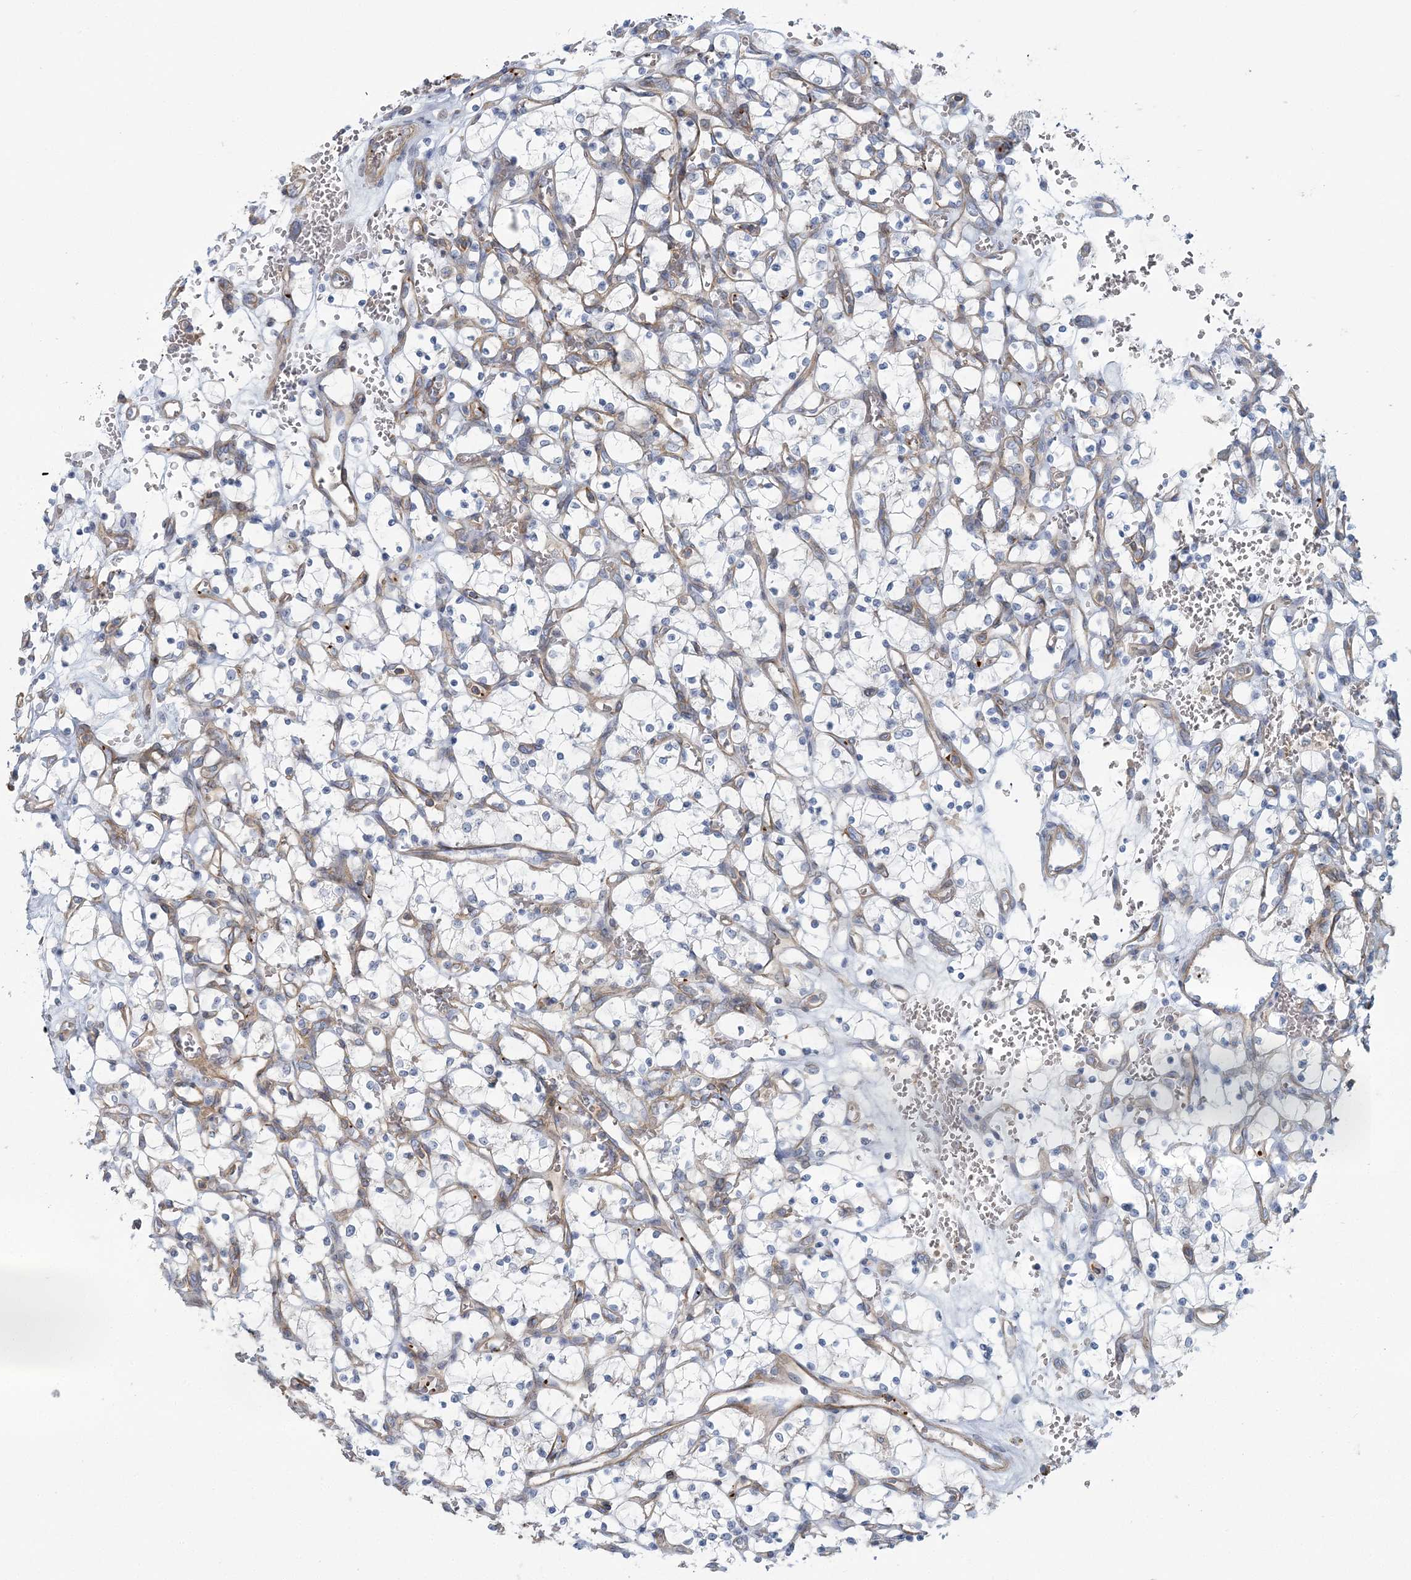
{"staining": {"intensity": "negative", "quantity": "none", "location": "none"}, "tissue": "renal cancer", "cell_type": "Tumor cells", "image_type": "cancer", "snomed": [{"axis": "morphology", "description": "Adenocarcinoma, NOS"}, {"axis": "topography", "description": "Kidney"}], "caption": "The immunohistochemistry (IHC) photomicrograph has no significant positivity in tumor cells of renal cancer tissue.", "gene": "CUEDC2", "patient": {"sex": "female", "age": 69}}